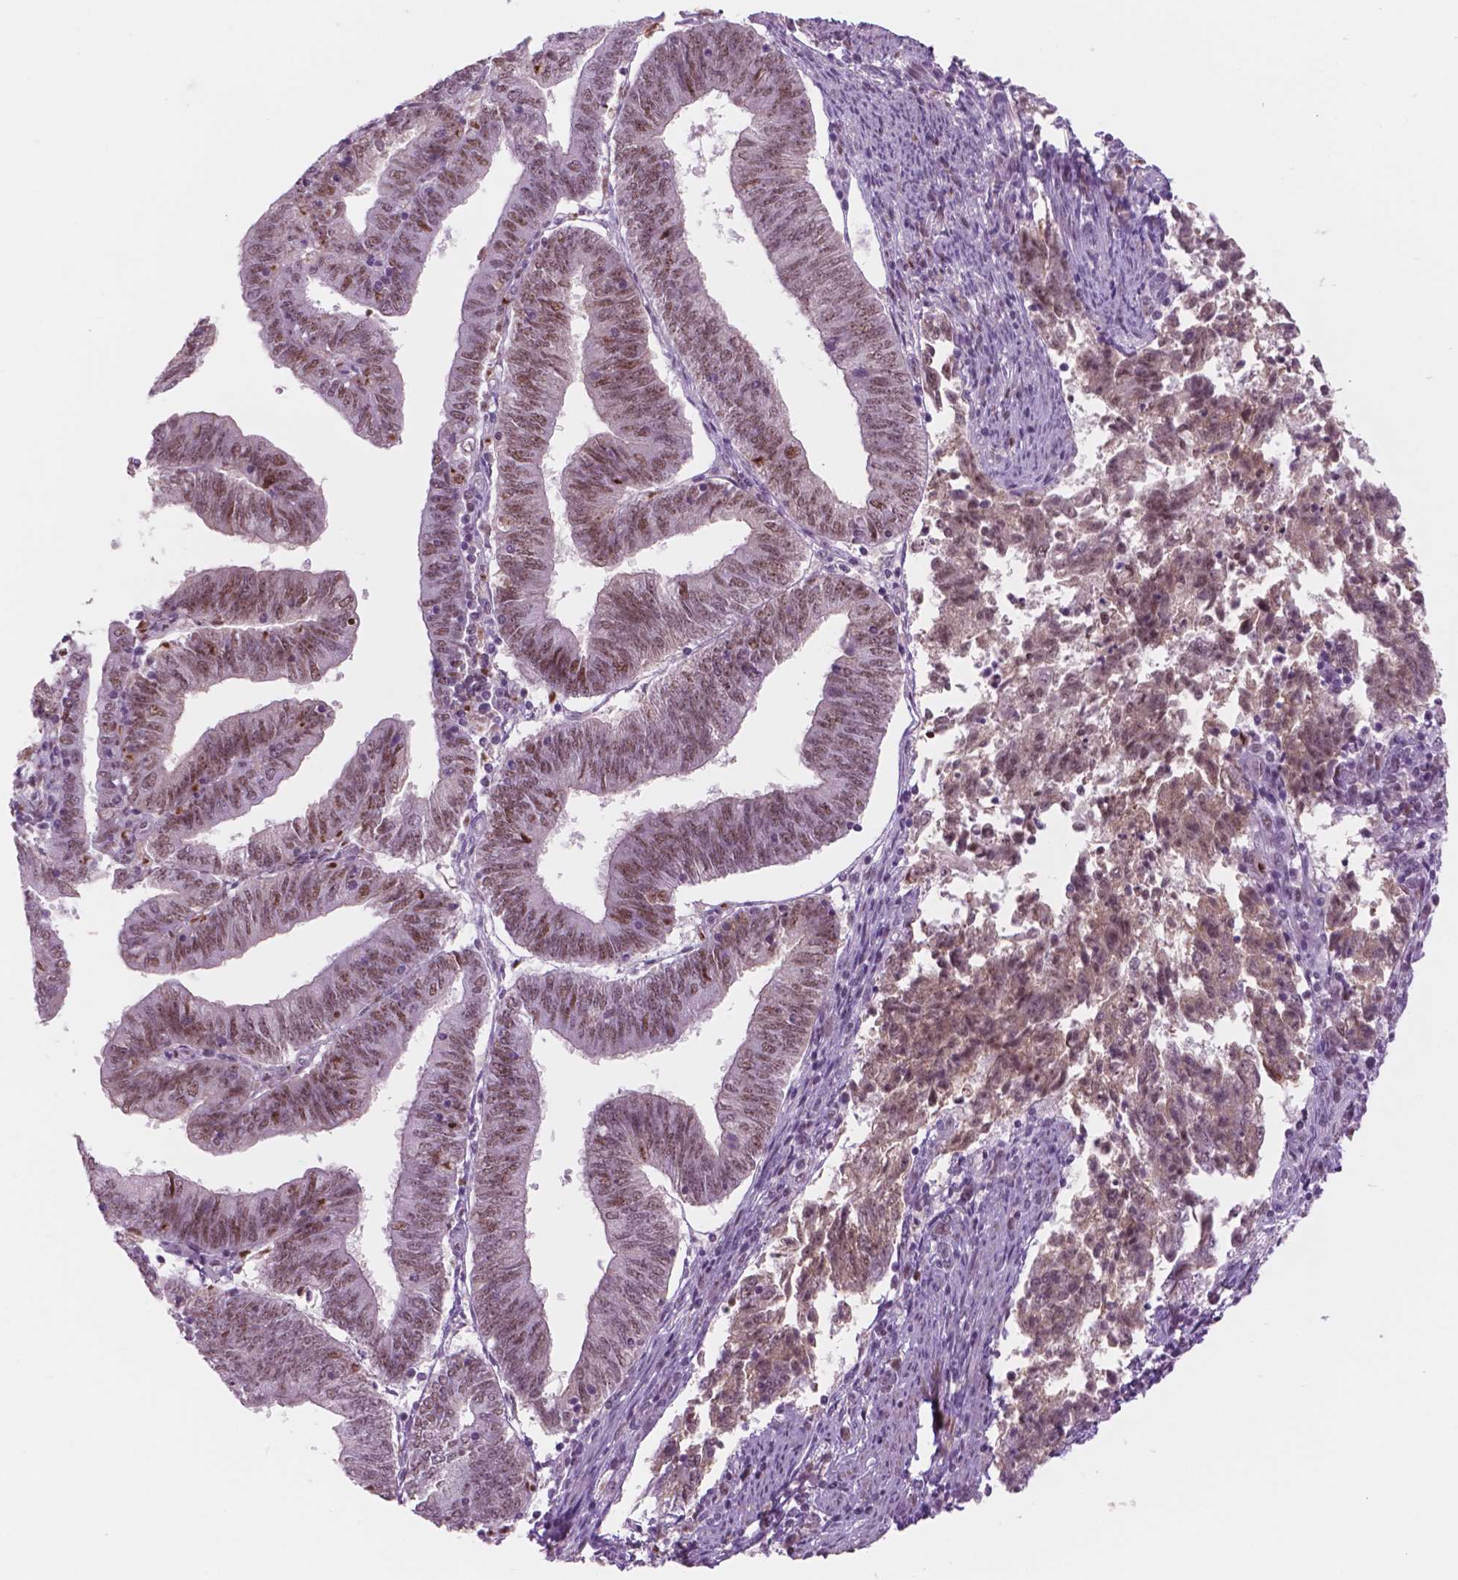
{"staining": {"intensity": "moderate", "quantity": ">75%", "location": "nuclear"}, "tissue": "endometrial cancer", "cell_type": "Tumor cells", "image_type": "cancer", "snomed": [{"axis": "morphology", "description": "Adenocarcinoma, NOS"}, {"axis": "topography", "description": "Endometrium"}], "caption": "DAB immunohistochemical staining of human adenocarcinoma (endometrial) reveals moderate nuclear protein staining in approximately >75% of tumor cells.", "gene": "CTR9", "patient": {"sex": "female", "age": 82}}